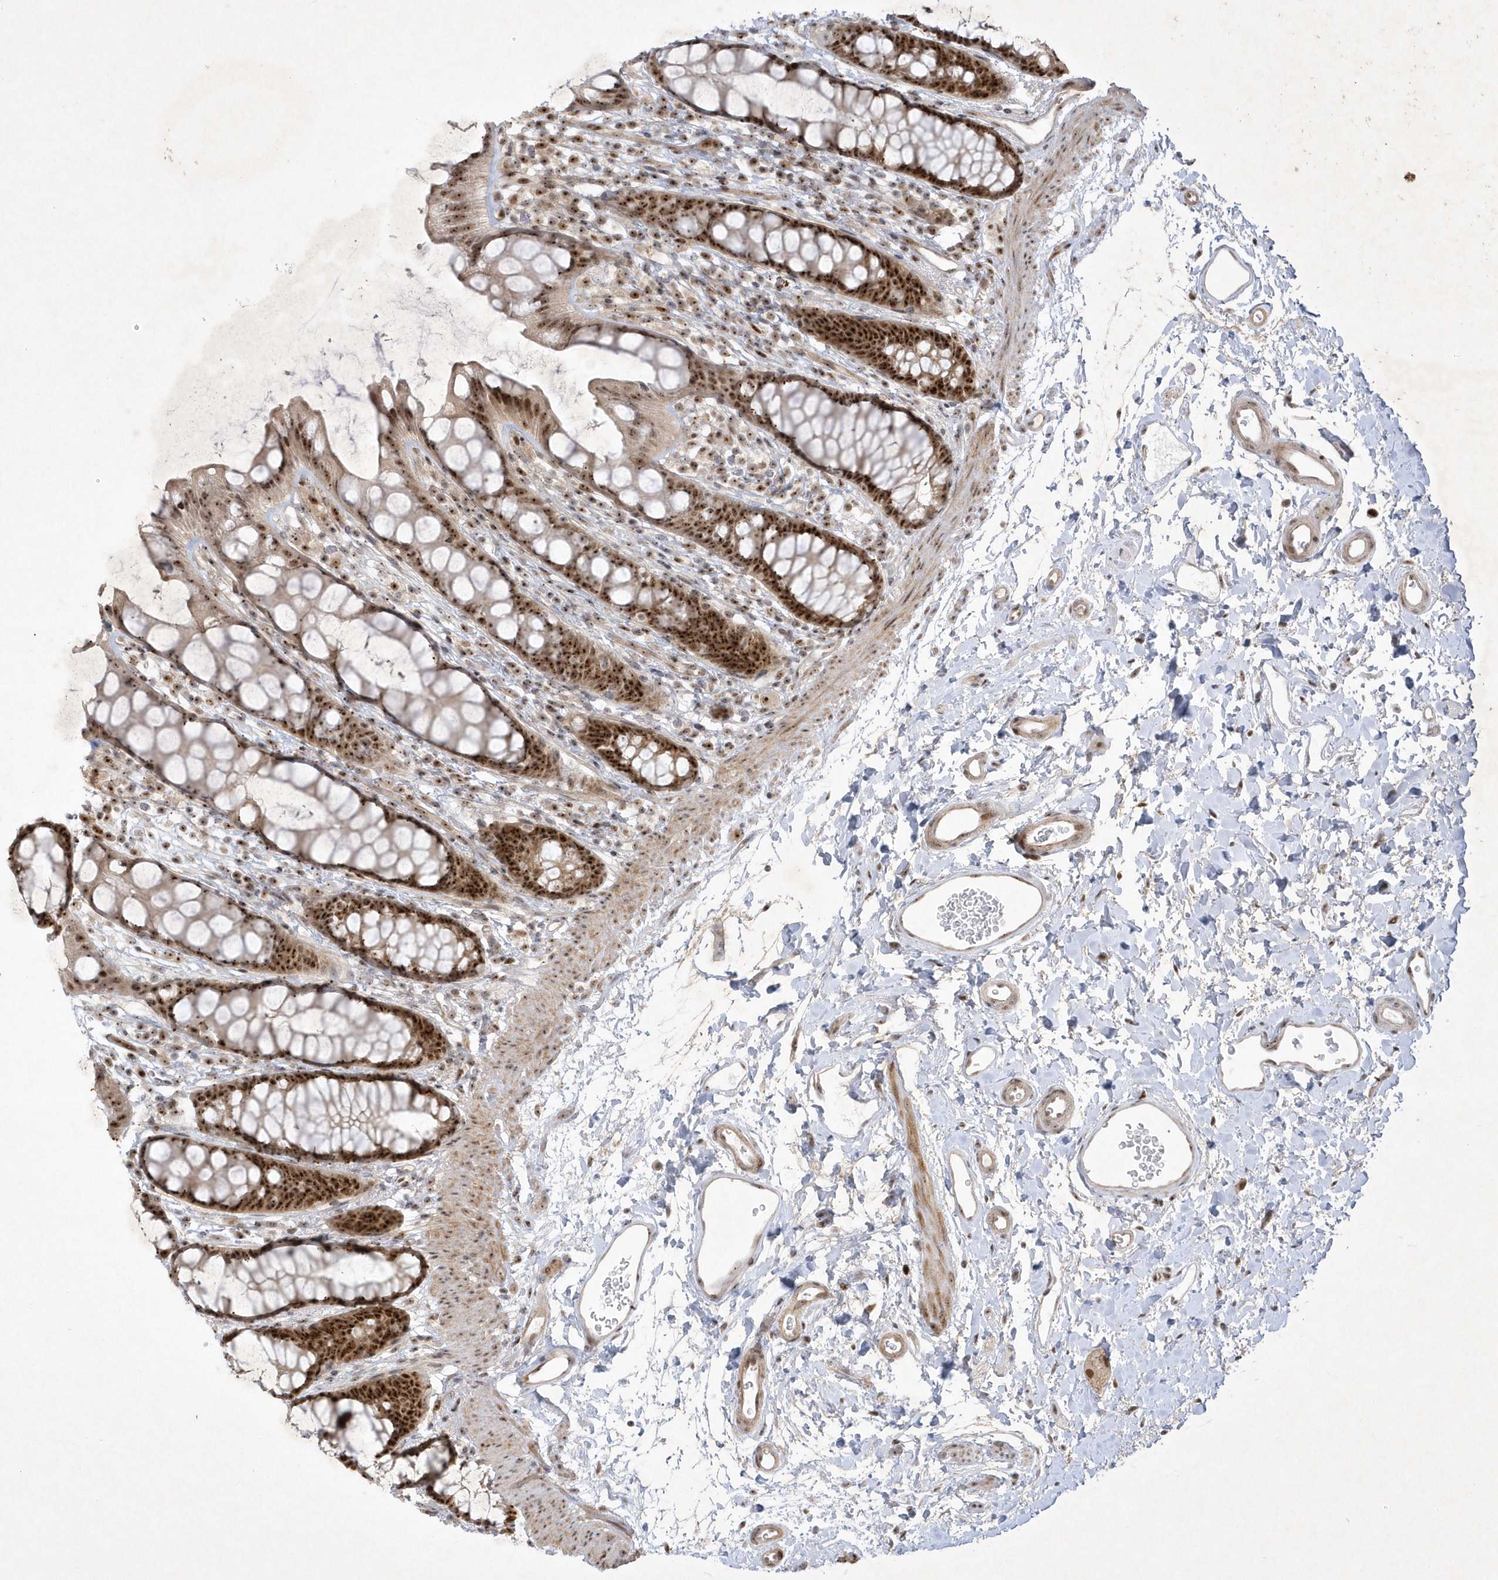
{"staining": {"intensity": "strong", "quantity": ">75%", "location": "cytoplasmic/membranous,nuclear"}, "tissue": "rectum", "cell_type": "Glandular cells", "image_type": "normal", "snomed": [{"axis": "morphology", "description": "Normal tissue, NOS"}, {"axis": "topography", "description": "Rectum"}], "caption": "A brown stain highlights strong cytoplasmic/membranous,nuclear expression of a protein in glandular cells of unremarkable human rectum. (DAB IHC with brightfield microscopy, high magnification).", "gene": "NPM3", "patient": {"sex": "female", "age": 65}}